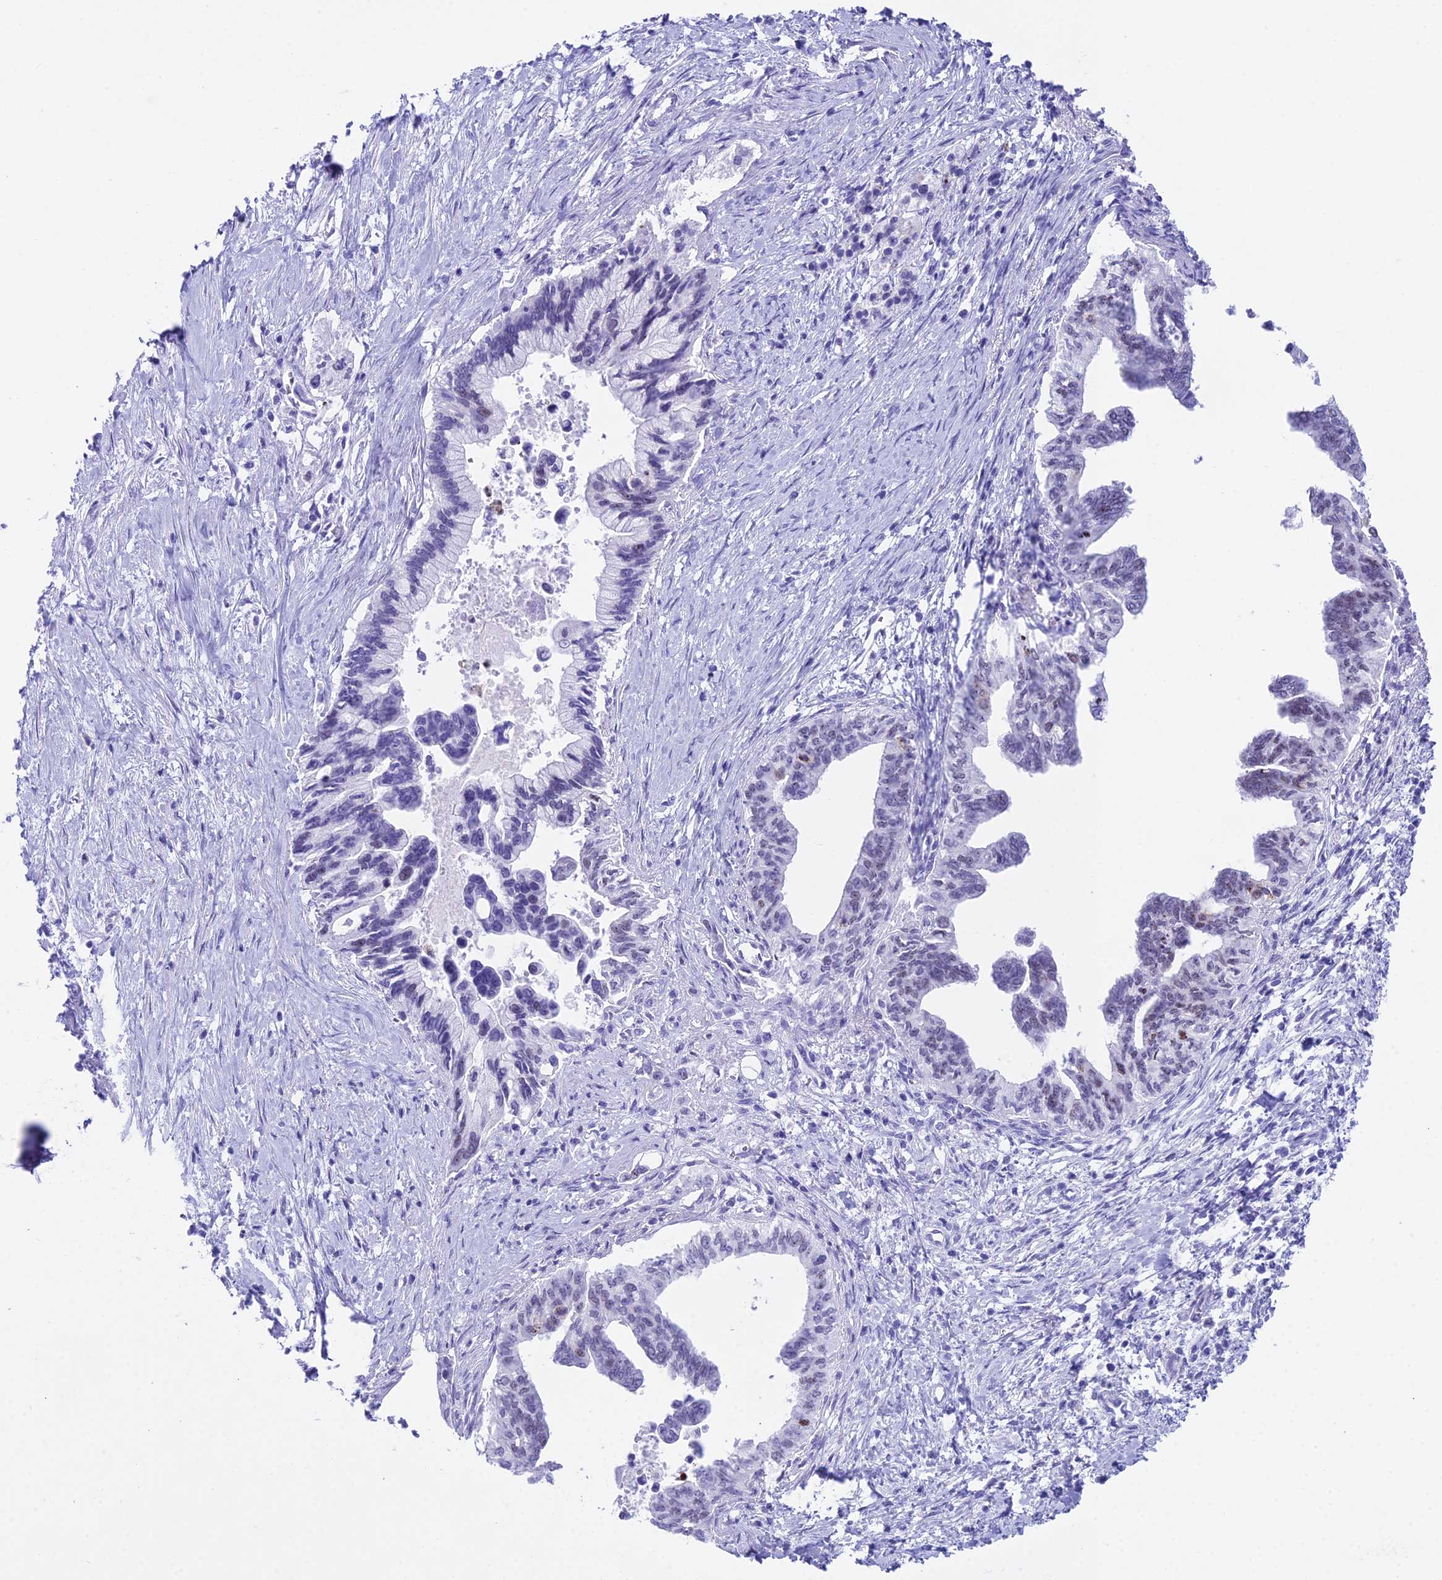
{"staining": {"intensity": "negative", "quantity": "none", "location": "none"}, "tissue": "pancreatic cancer", "cell_type": "Tumor cells", "image_type": "cancer", "snomed": [{"axis": "morphology", "description": "Adenocarcinoma, NOS"}, {"axis": "topography", "description": "Pancreas"}], "caption": "Tumor cells show no significant protein staining in pancreatic cancer (adenocarcinoma).", "gene": "RNPS1", "patient": {"sex": "female", "age": 83}}